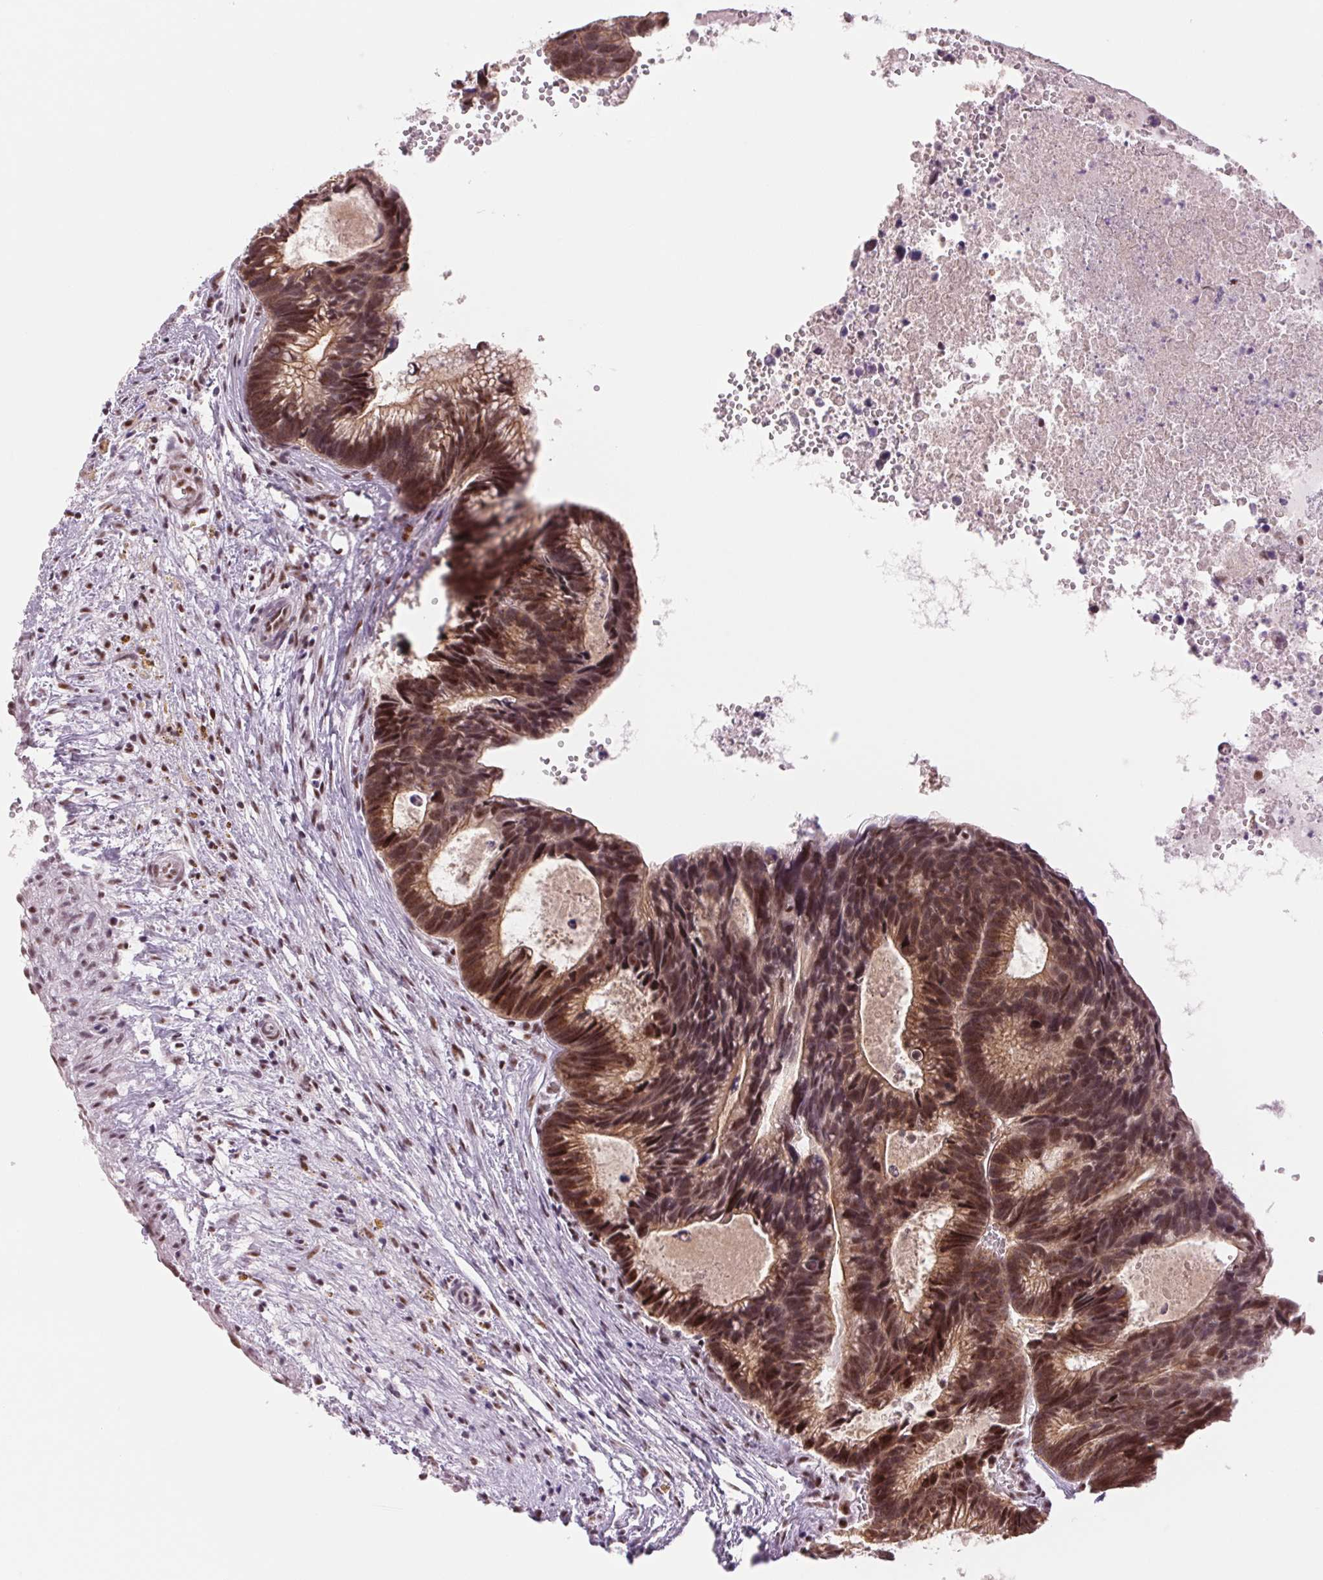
{"staining": {"intensity": "strong", "quantity": ">75%", "location": "cytoplasmic/membranous,nuclear"}, "tissue": "head and neck cancer", "cell_type": "Tumor cells", "image_type": "cancer", "snomed": [{"axis": "morphology", "description": "Adenocarcinoma, NOS"}, {"axis": "topography", "description": "Head-Neck"}], "caption": "Tumor cells display high levels of strong cytoplasmic/membranous and nuclear staining in approximately >75% of cells in head and neck adenocarcinoma.", "gene": "ZC3H14", "patient": {"sex": "male", "age": 62}}